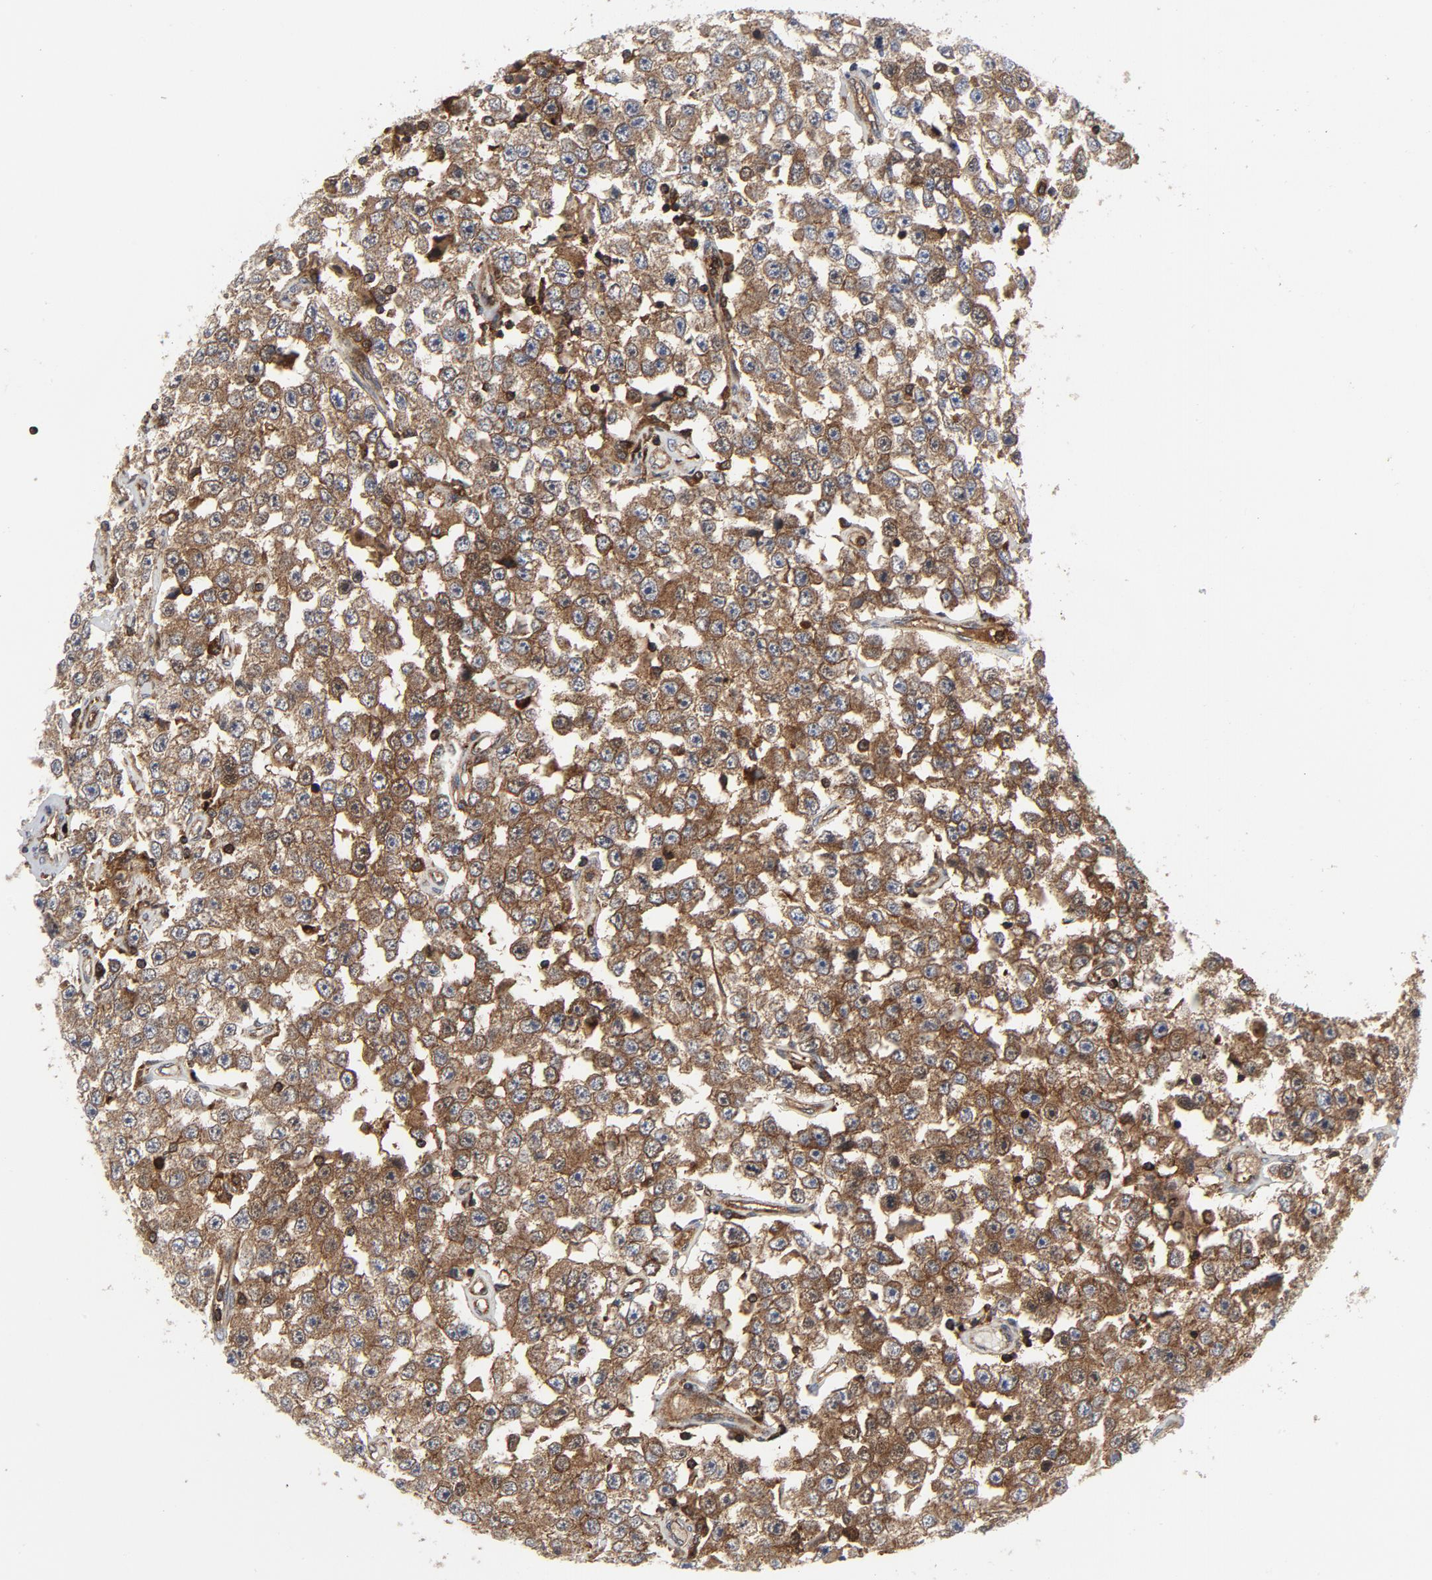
{"staining": {"intensity": "strong", "quantity": ">75%", "location": "cytoplasmic/membranous"}, "tissue": "testis cancer", "cell_type": "Tumor cells", "image_type": "cancer", "snomed": [{"axis": "morphology", "description": "Seminoma, NOS"}, {"axis": "topography", "description": "Testis"}], "caption": "Brown immunohistochemical staining in human seminoma (testis) reveals strong cytoplasmic/membranous expression in approximately >75% of tumor cells.", "gene": "YES1", "patient": {"sex": "male", "age": 52}}